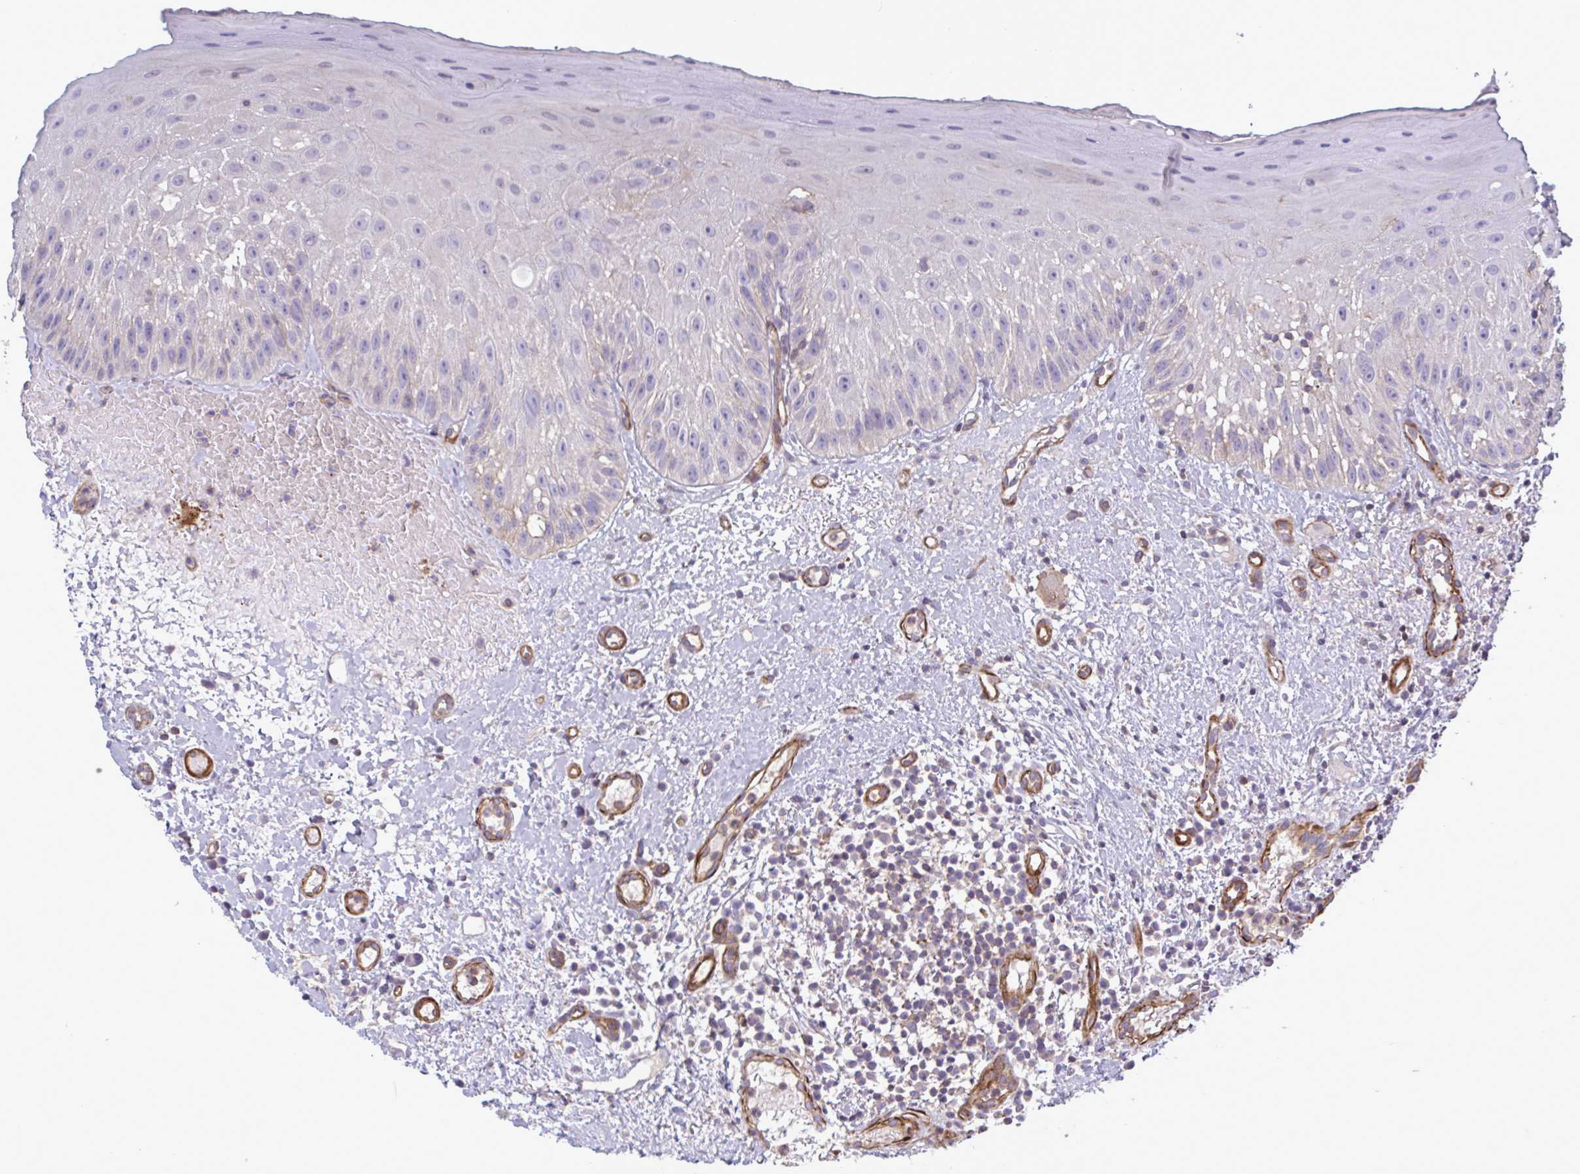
{"staining": {"intensity": "negative", "quantity": "none", "location": "none"}, "tissue": "oral mucosa", "cell_type": "Squamous epithelial cells", "image_type": "normal", "snomed": [{"axis": "morphology", "description": "Normal tissue, NOS"}, {"axis": "topography", "description": "Oral tissue"}, {"axis": "topography", "description": "Tounge, NOS"}], "caption": "This is an immunohistochemistry micrograph of normal human oral mucosa. There is no expression in squamous epithelial cells.", "gene": "SHISA7", "patient": {"sex": "male", "age": 83}}